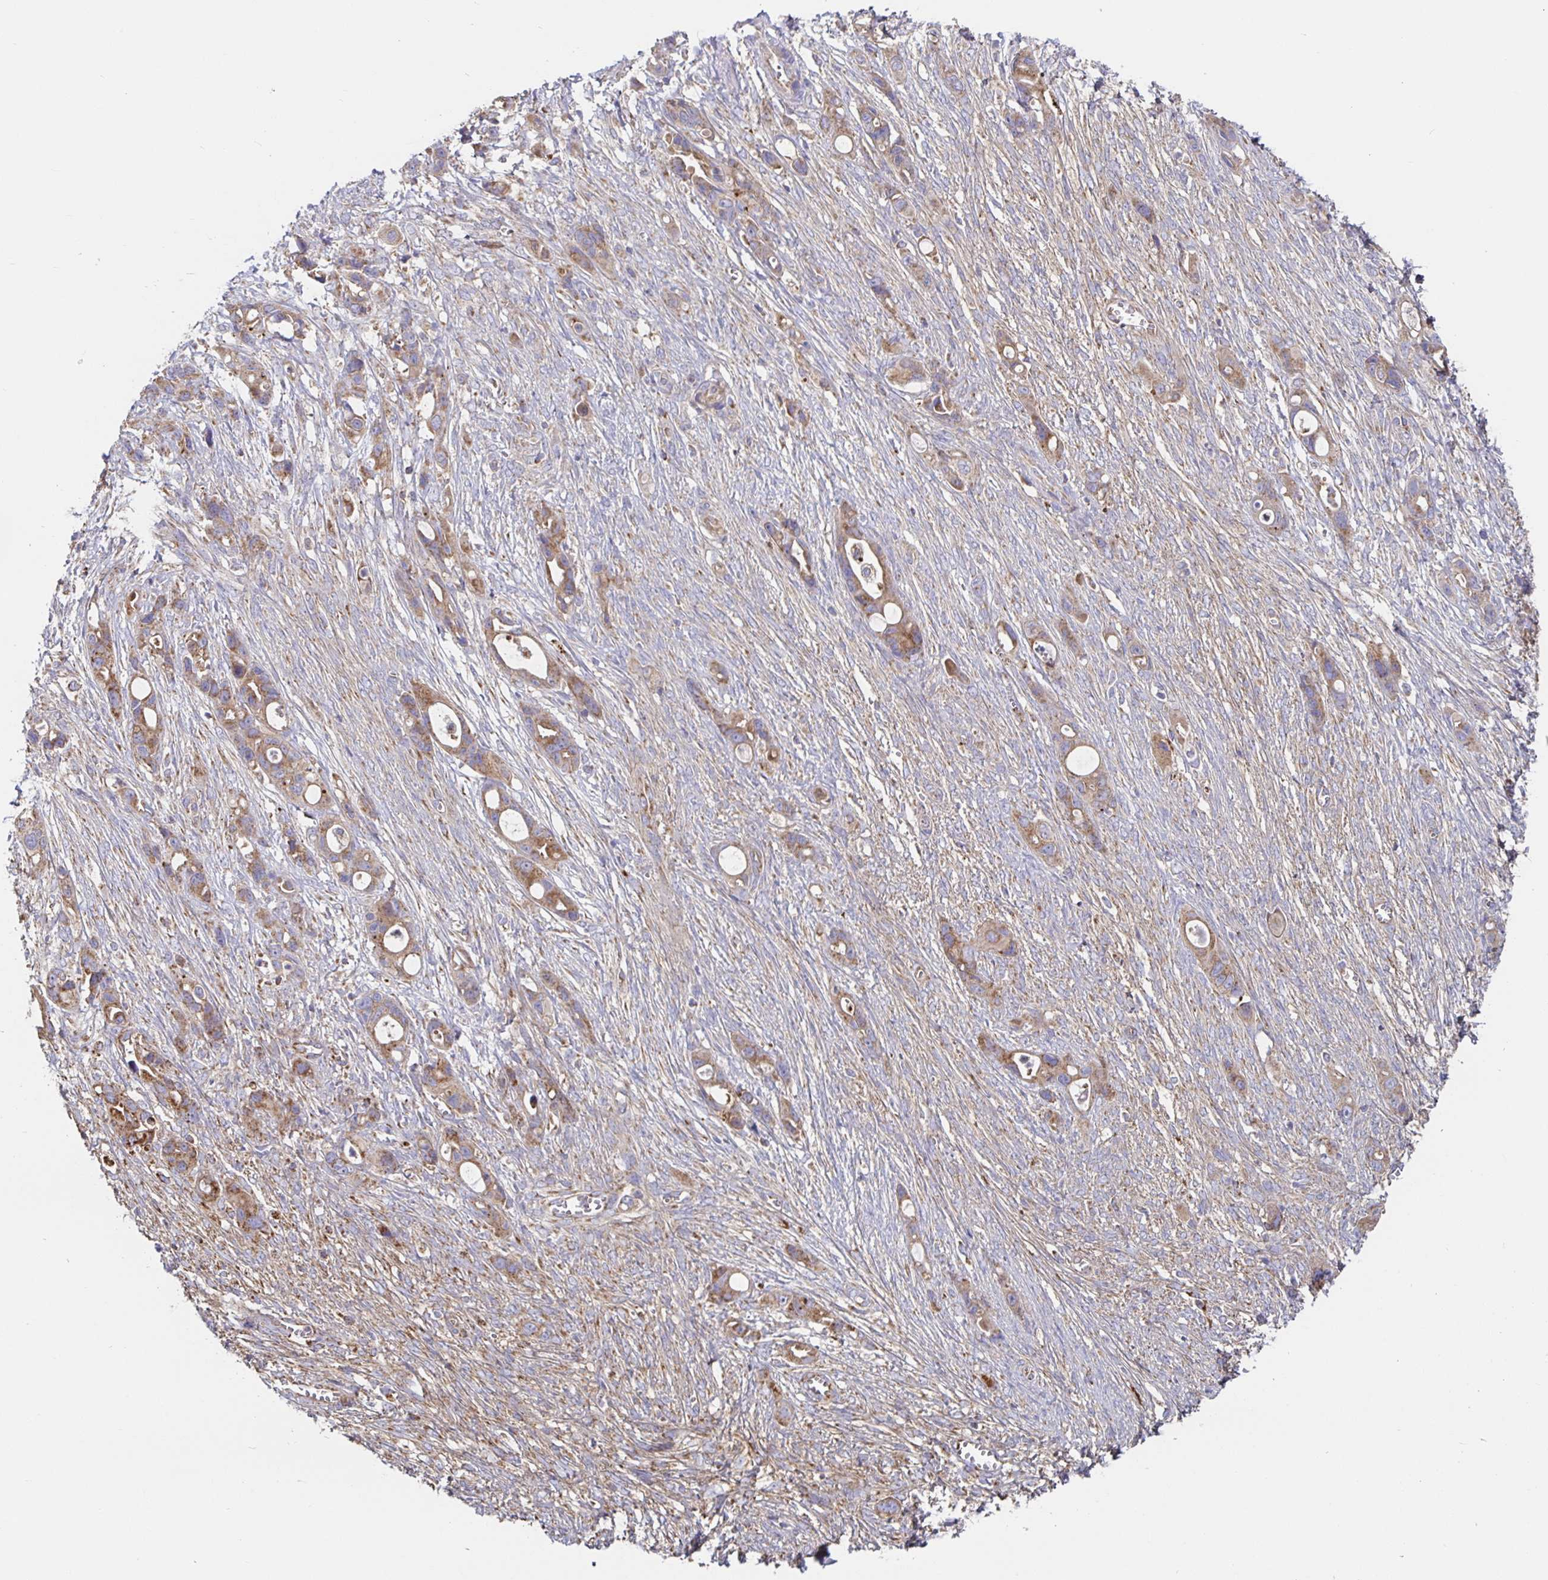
{"staining": {"intensity": "moderate", "quantity": ">75%", "location": "cytoplasmic/membranous"}, "tissue": "ovarian cancer", "cell_type": "Tumor cells", "image_type": "cancer", "snomed": [{"axis": "morphology", "description": "Cystadenocarcinoma, mucinous, NOS"}, {"axis": "topography", "description": "Ovary"}], "caption": "Immunohistochemical staining of human ovarian cancer (mucinous cystadenocarcinoma) displays medium levels of moderate cytoplasmic/membranous protein staining in approximately >75% of tumor cells.", "gene": "PRDX3", "patient": {"sex": "female", "age": 70}}